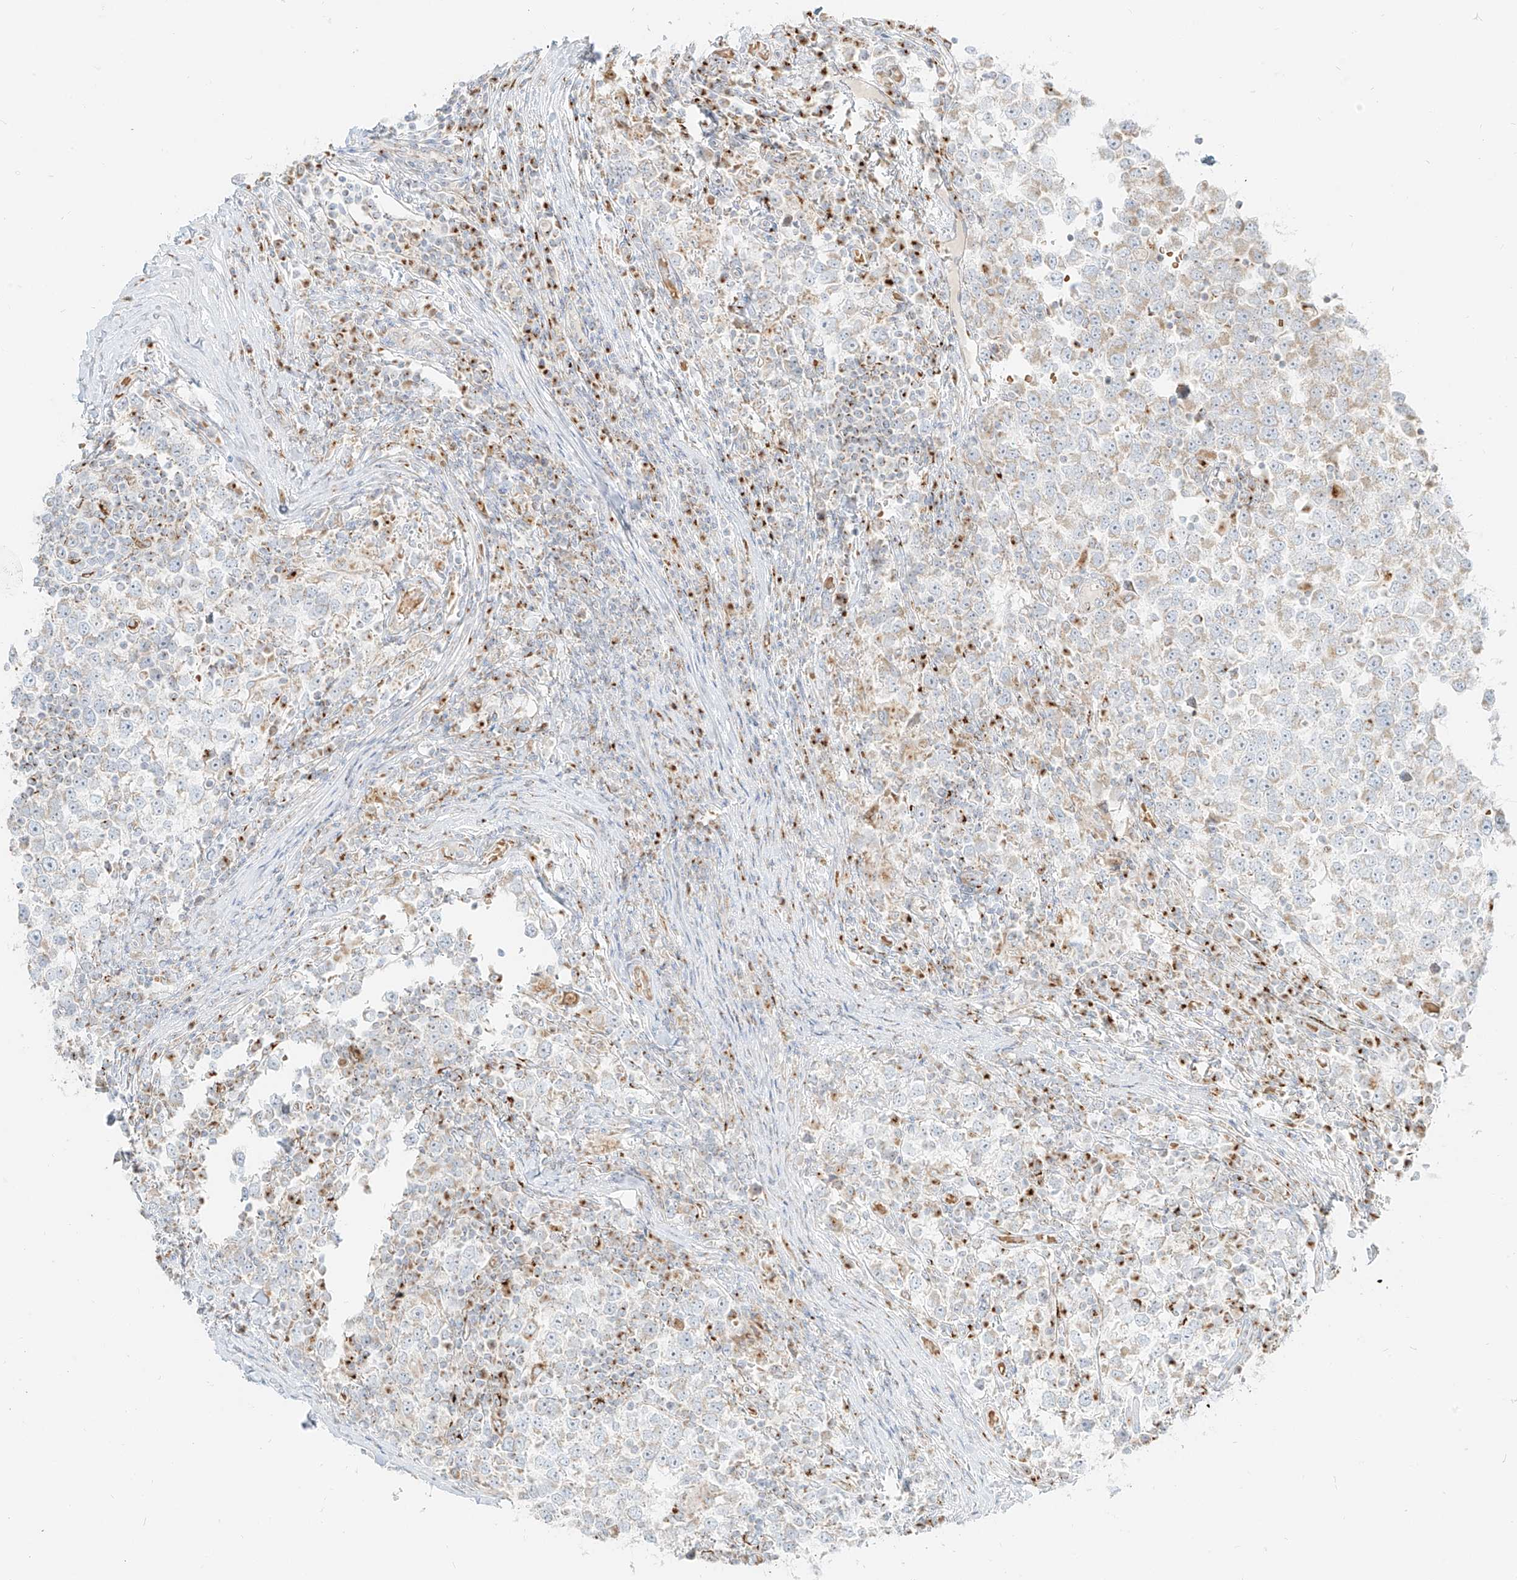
{"staining": {"intensity": "weak", "quantity": "<25%", "location": "cytoplasmic/membranous"}, "tissue": "testis cancer", "cell_type": "Tumor cells", "image_type": "cancer", "snomed": [{"axis": "morphology", "description": "Seminoma, NOS"}, {"axis": "topography", "description": "Testis"}], "caption": "This histopathology image is of testis cancer (seminoma) stained with immunohistochemistry (IHC) to label a protein in brown with the nuclei are counter-stained blue. There is no expression in tumor cells.", "gene": "TMEM87B", "patient": {"sex": "male", "age": 65}}